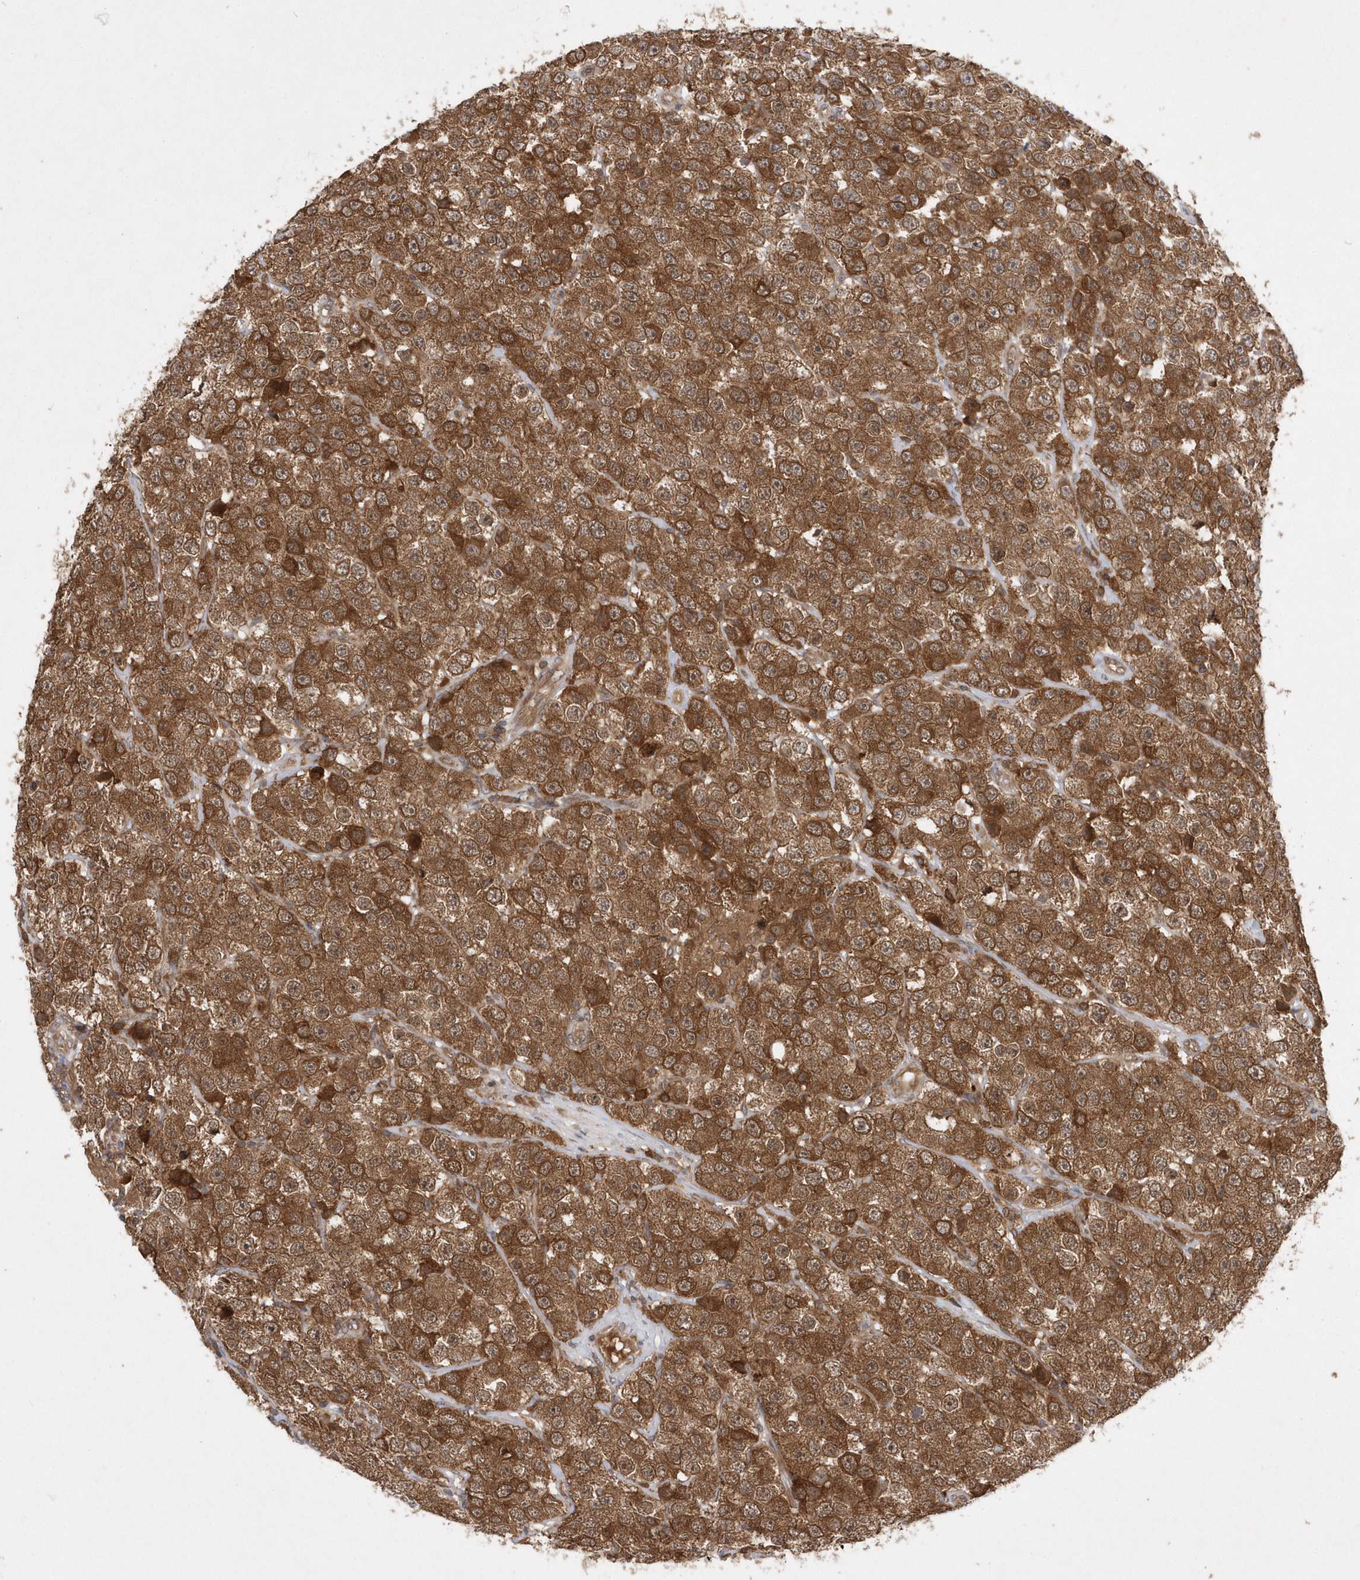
{"staining": {"intensity": "strong", "quantity": ">75%", "location": "cytoplasmic/membranous"}, "tissue": "testis cancer", "cell_type": "Tumor cells", "image_type": "cancer", "snomed": [{"axis": "morphology", "description": "Seminoma, NOS"}, {"axis": "topography", "description": "Testis"}], "caption": "Immunohistochemical staining of human testis seminoma demonstrates high levels of strong cytoplasmic/membranous protein expression in approximately >75% of tumor cells.", "gene": "GFM2", "patient": {"sex": "male", "age": 28}}